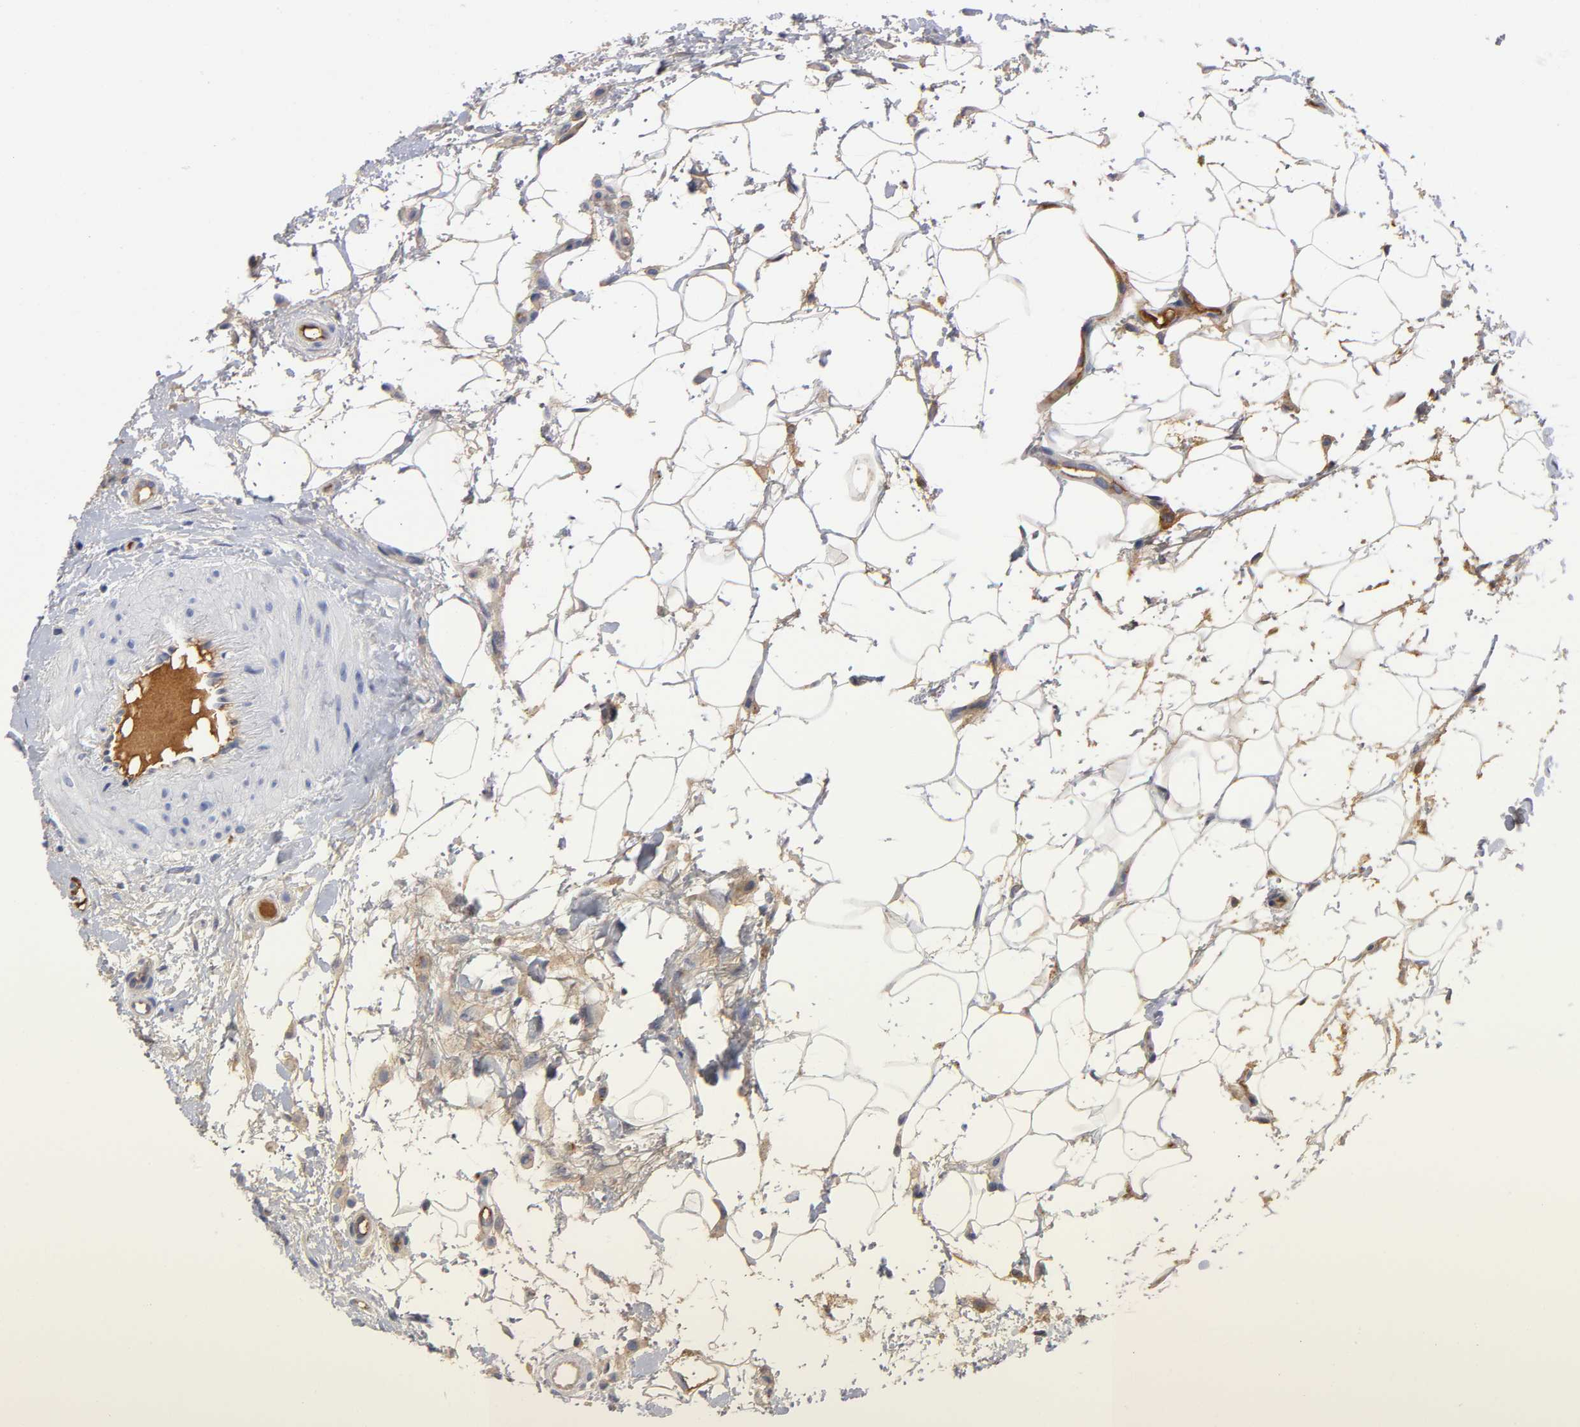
{"staining": {"intensity": "moderate", "quantity": "25%-75%", "location": "cytoplasmic/membranous"}, "tissue": "lymphoma", "cell_type": "Tumor cells", "image_type": "cancer", "snomed": [{"axis": "morphology", "description": "Malignant lymphoma, non-Hodgkin's type, Low grade"}, {"axis": "topography", "description": "Lymph node"}], "caption": "An immunohistochemistry (IHC) photomicrograph of tumor tissue is shown. Protein staining in brown labels moderate cytoplasmic/membranous positivity in low-grade malignant lymphoma, non-Hodgkin's type within tumor cells.", "gene": "NOVA1", "patient": {"sex": "female", "age": 76}}